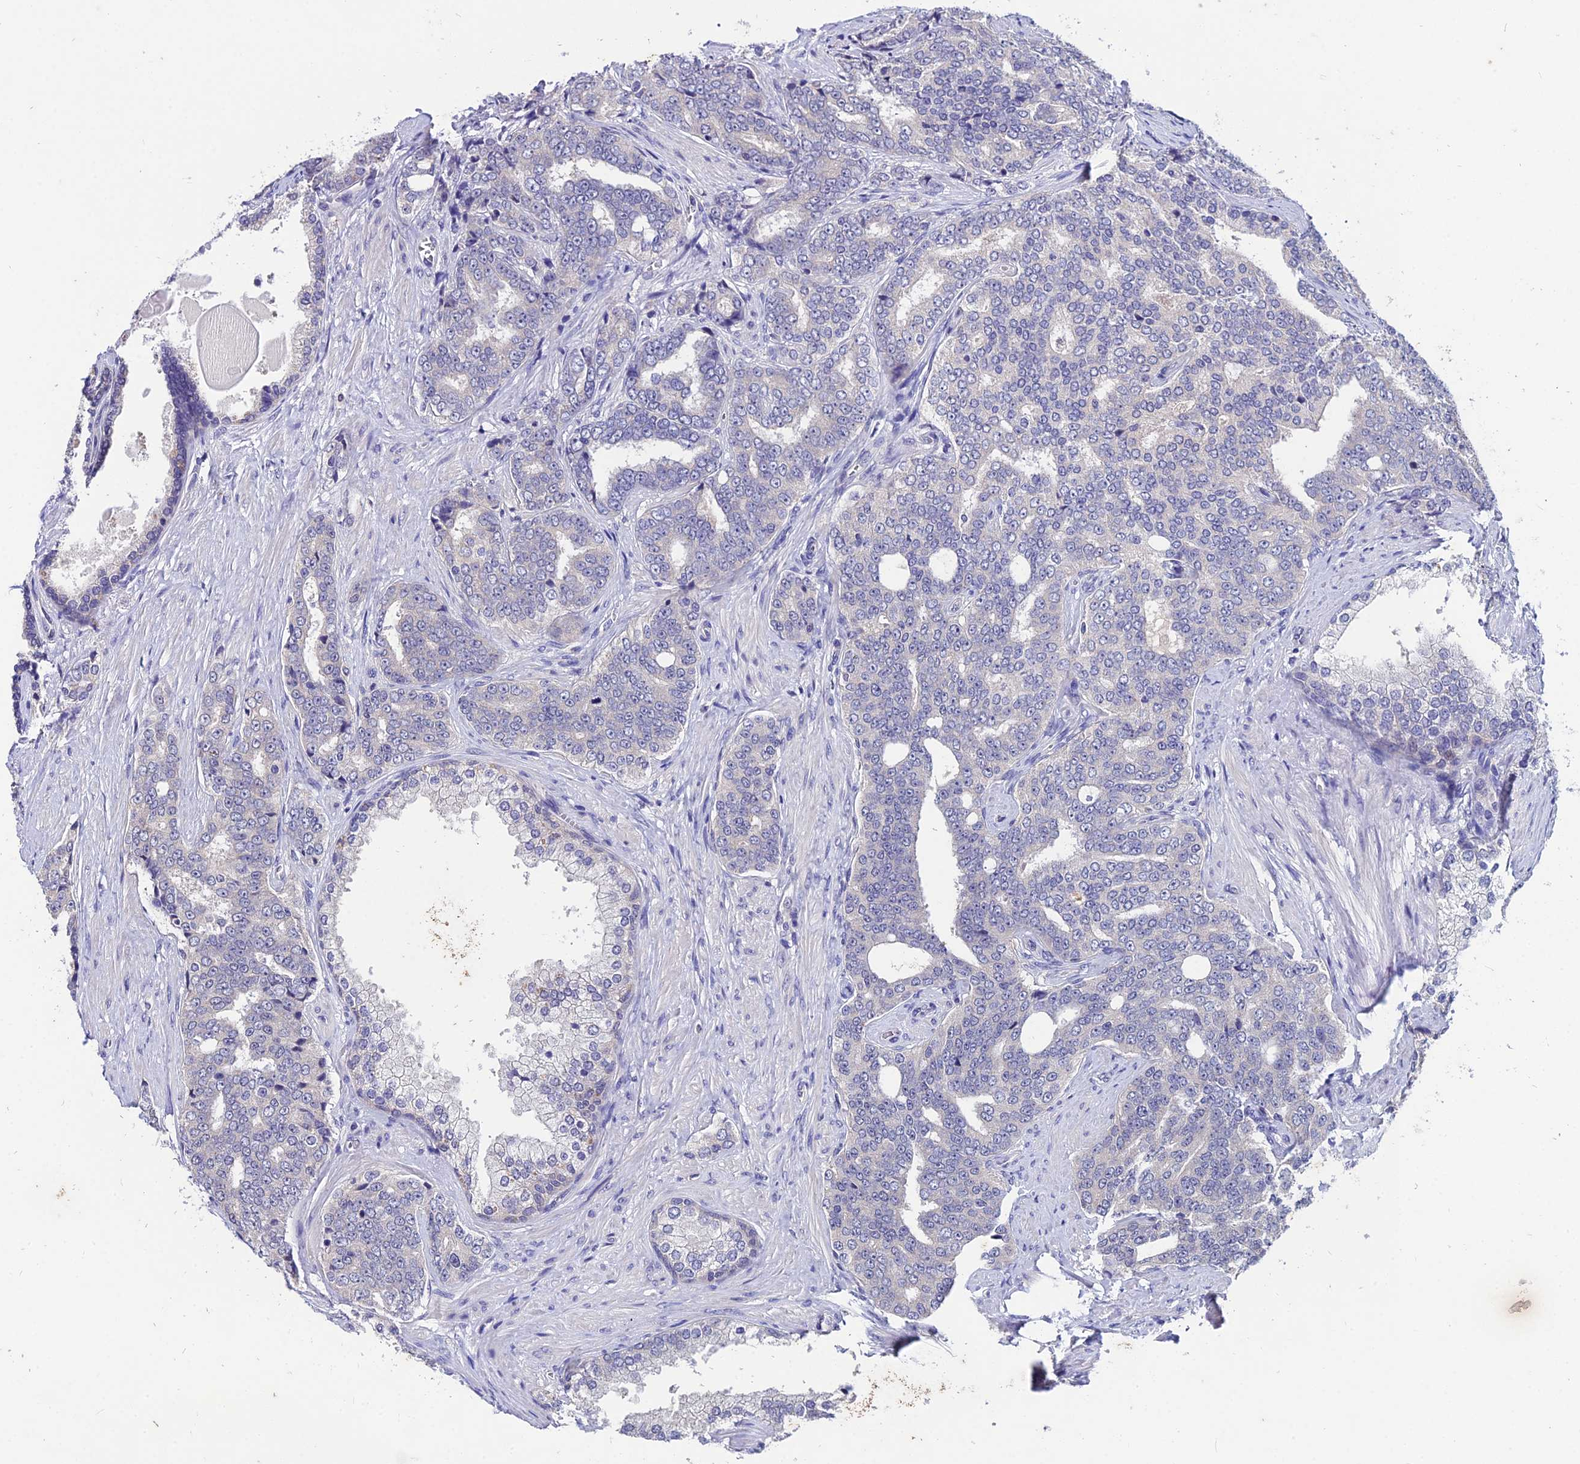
{"staining": {"intensity": "negative", "quantity": "none", "location": "none"}, "tissue": "prostate cancer", "cell_type": "Tumor cells", "image_type": "cancer", "snomed": [{"axis": "morphology", "description": "Adenocarcinoma, High grade"}, {"axis": "topography", "description": "Prostate"}], "caption": "Immunohistochemistry (IHC) image of human prostate adenocarcinoma (high-grade) stained for a protein (brown), which reveals no expression in tumor cells.", "gene": "LGALS7", "patient": {"sex": "male", "age": 67}}